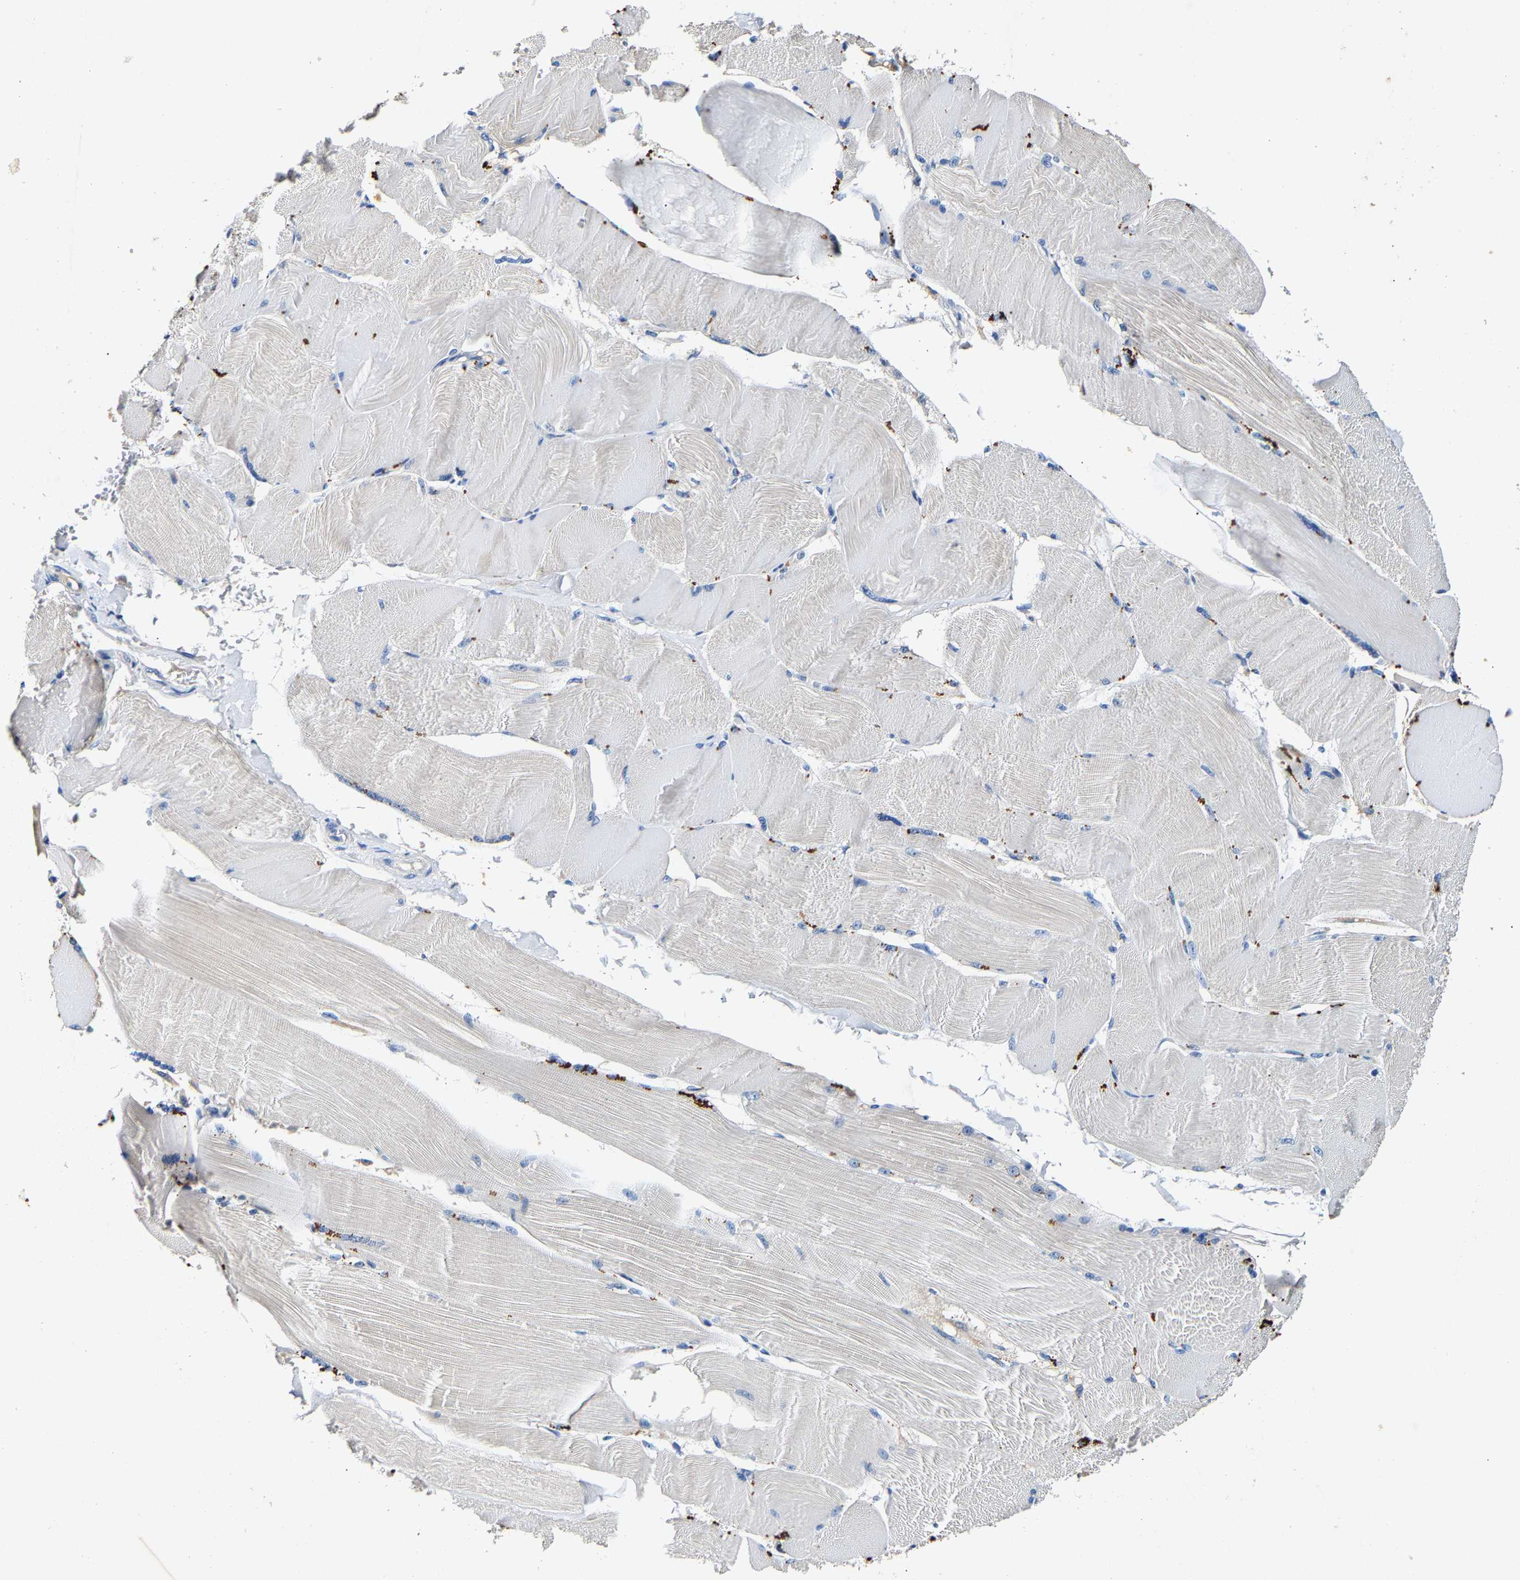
{"staining": {"intensity": "moderate", "quantity": "<25%", "location": "cytoplasmic/membranous"}, "tissue": "skeletal muscle", "cell_type": "Myocytes", "image_type": "normal", "snomed": [{"axis": "morphology", "description": "Normal tissue, NOS"}, {"axis": "topography", "description": "Skin"}, {"axis": "topography", "description": "Skeletal muscle"}], "caption": "Immunohistochemistry micrograph of unremarkable human skeletal muscle stained for a protein (brown), which demonstrates low levels of moderate cytoplasmic/membranous staining in about <25% of myocytes.", "gene": "SLCO2B1", "patient": {"sex": "male", "age": 83}}